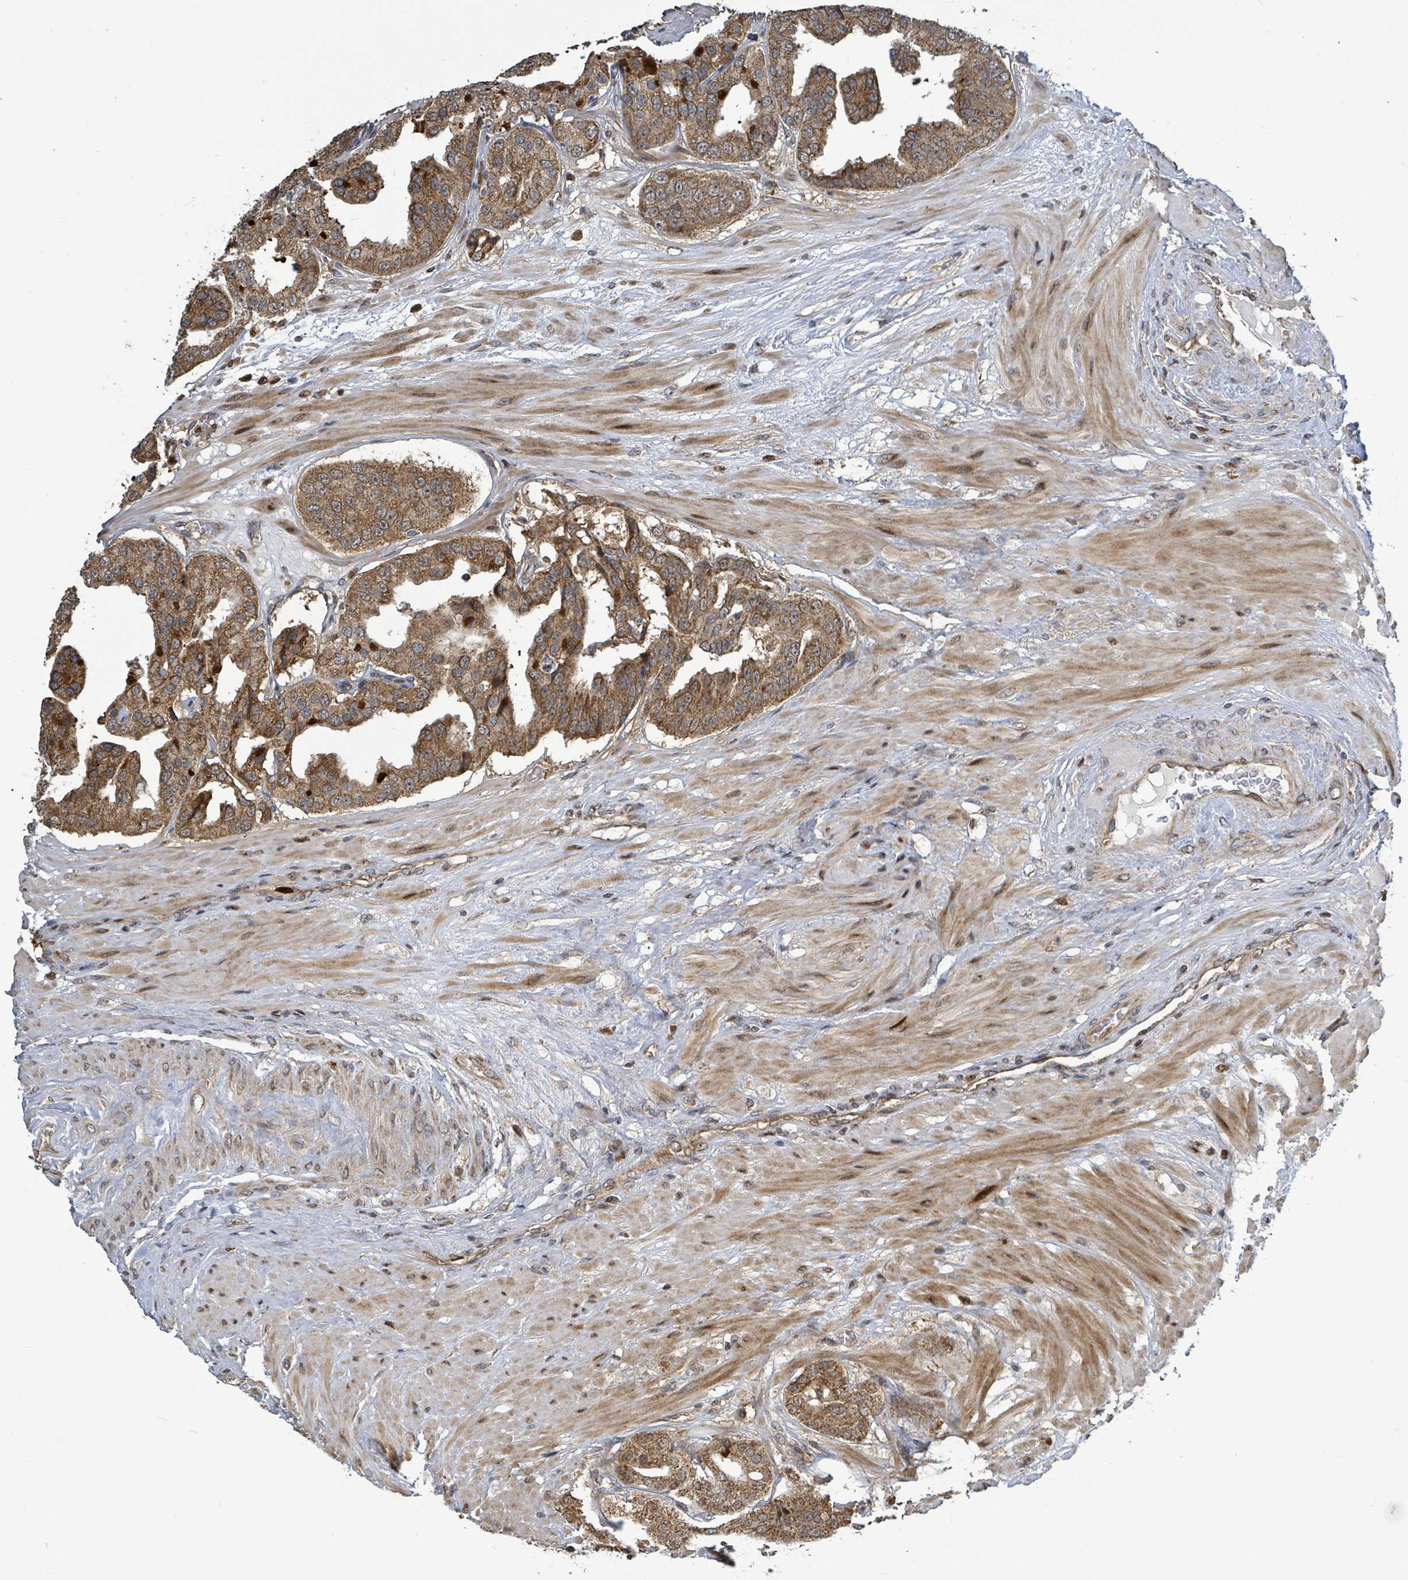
{"staining": {"intensity": "moderate", "quantity": ">75%", "location": "cytoplasmic/membranous"}, "tissue": "prostate cancer", "cell_type": "Tumor cells", "image_type": "cancer", "snomed": [{"axis": "morphology", "description": "Adenocarcinoma, High grade"}, {"axis": "topography", "description": "Prostate"}], "caption": "This micrograph demonstrates IHC staining of prostate cancer, with medium moderate cytoplasmic/membranous staining in approximately >75% of tumor cells.", "gene": "COQ6", "patient": {"sex": "male", "age": 63}}